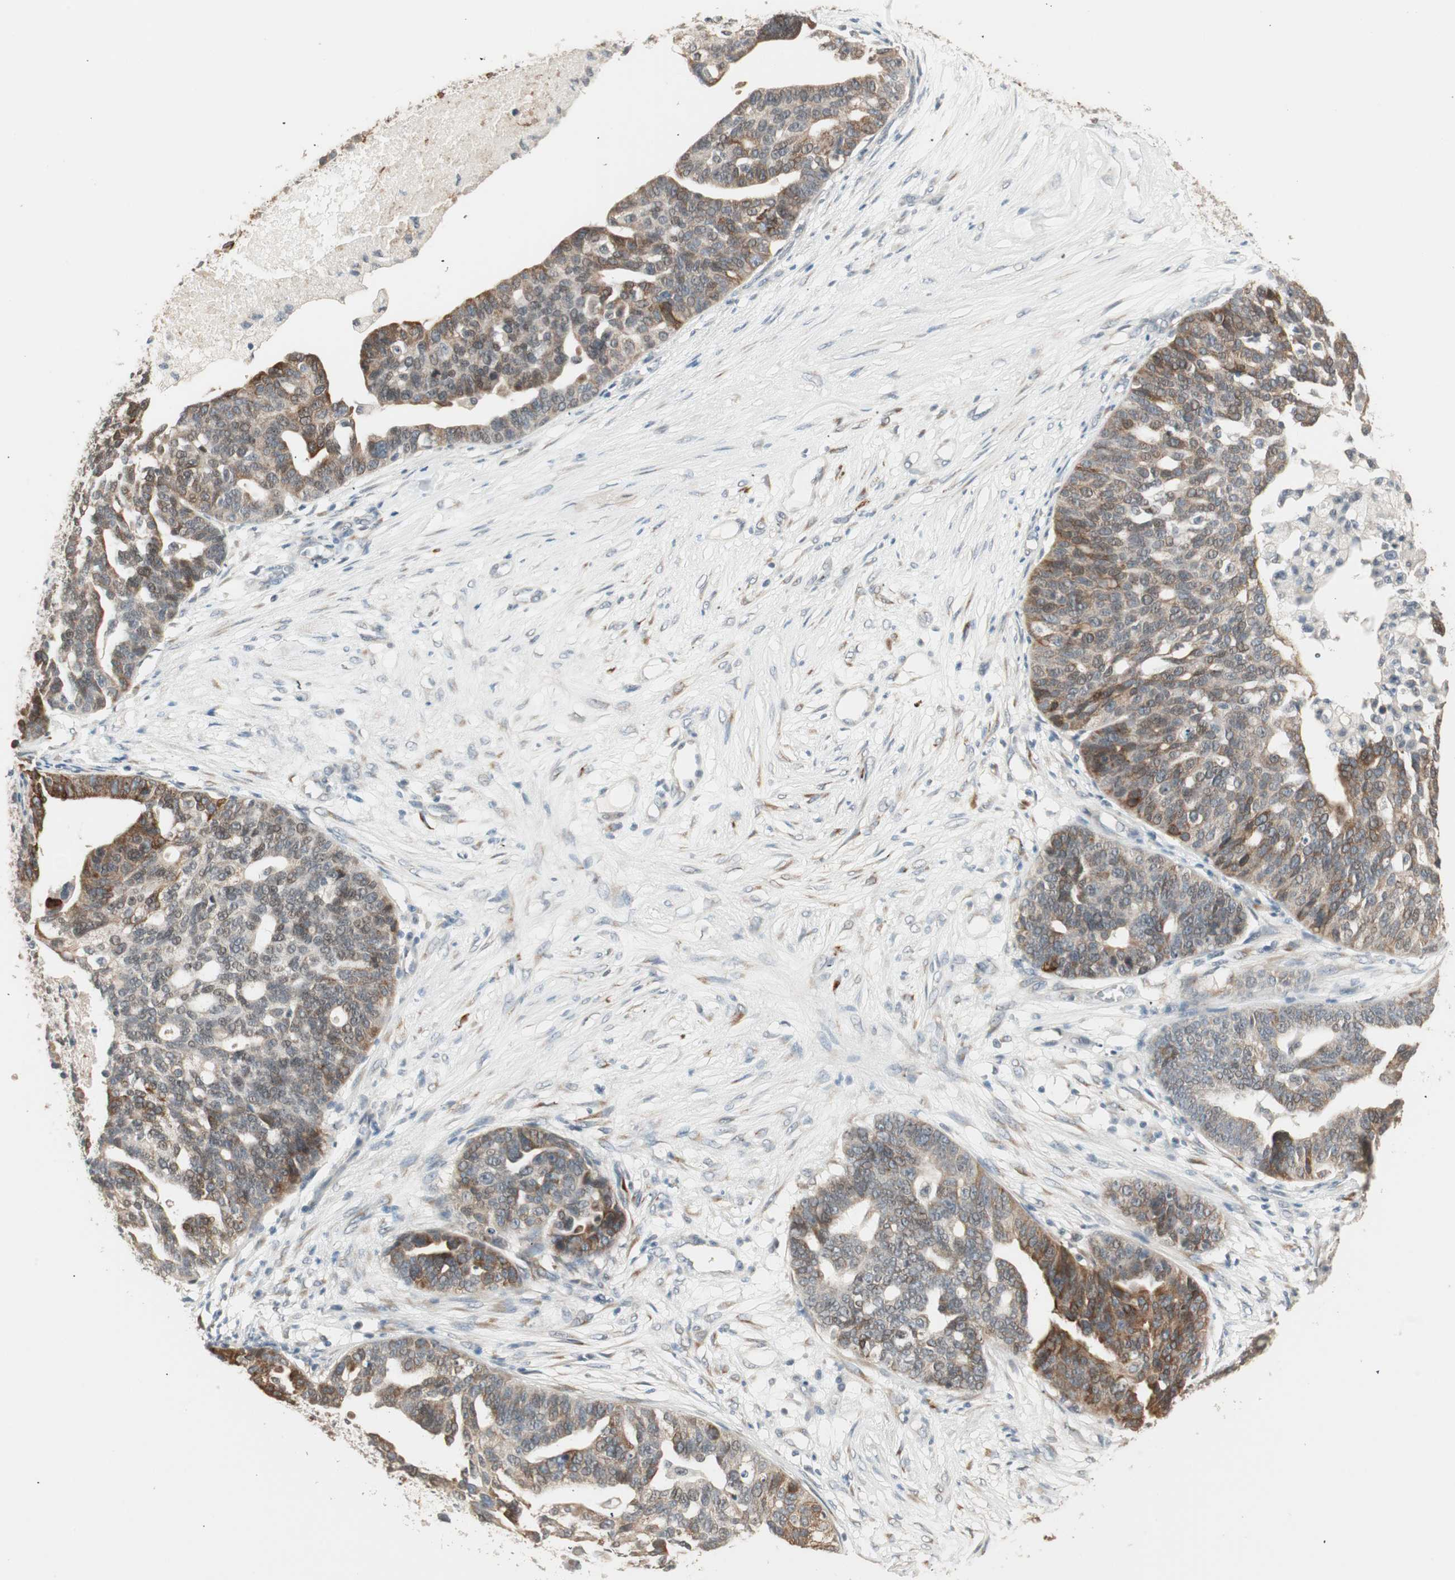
{"staining": {"intensity": "moderate", "quantity": ">75%", "location": "cytoplasmic/membranous"}, "tissue": "ovarian cancer", "cell_type": "Tumor cells", "image_type": "cancer", "snomed": [{"axis": "morphology", "description": "Cystadenocarcinoma, serous, NOS"}, {"axis": "topography", "description": "Ovary"}], "caption": "There is medium levels of moderate cytoplasmic/membranous positivity in tumor cells of ovarian cancer, as demonstrated by immunohistochemical staining (brown color).", "gene": "TASOR", "patient": {"sex": "female", "age": 59}}